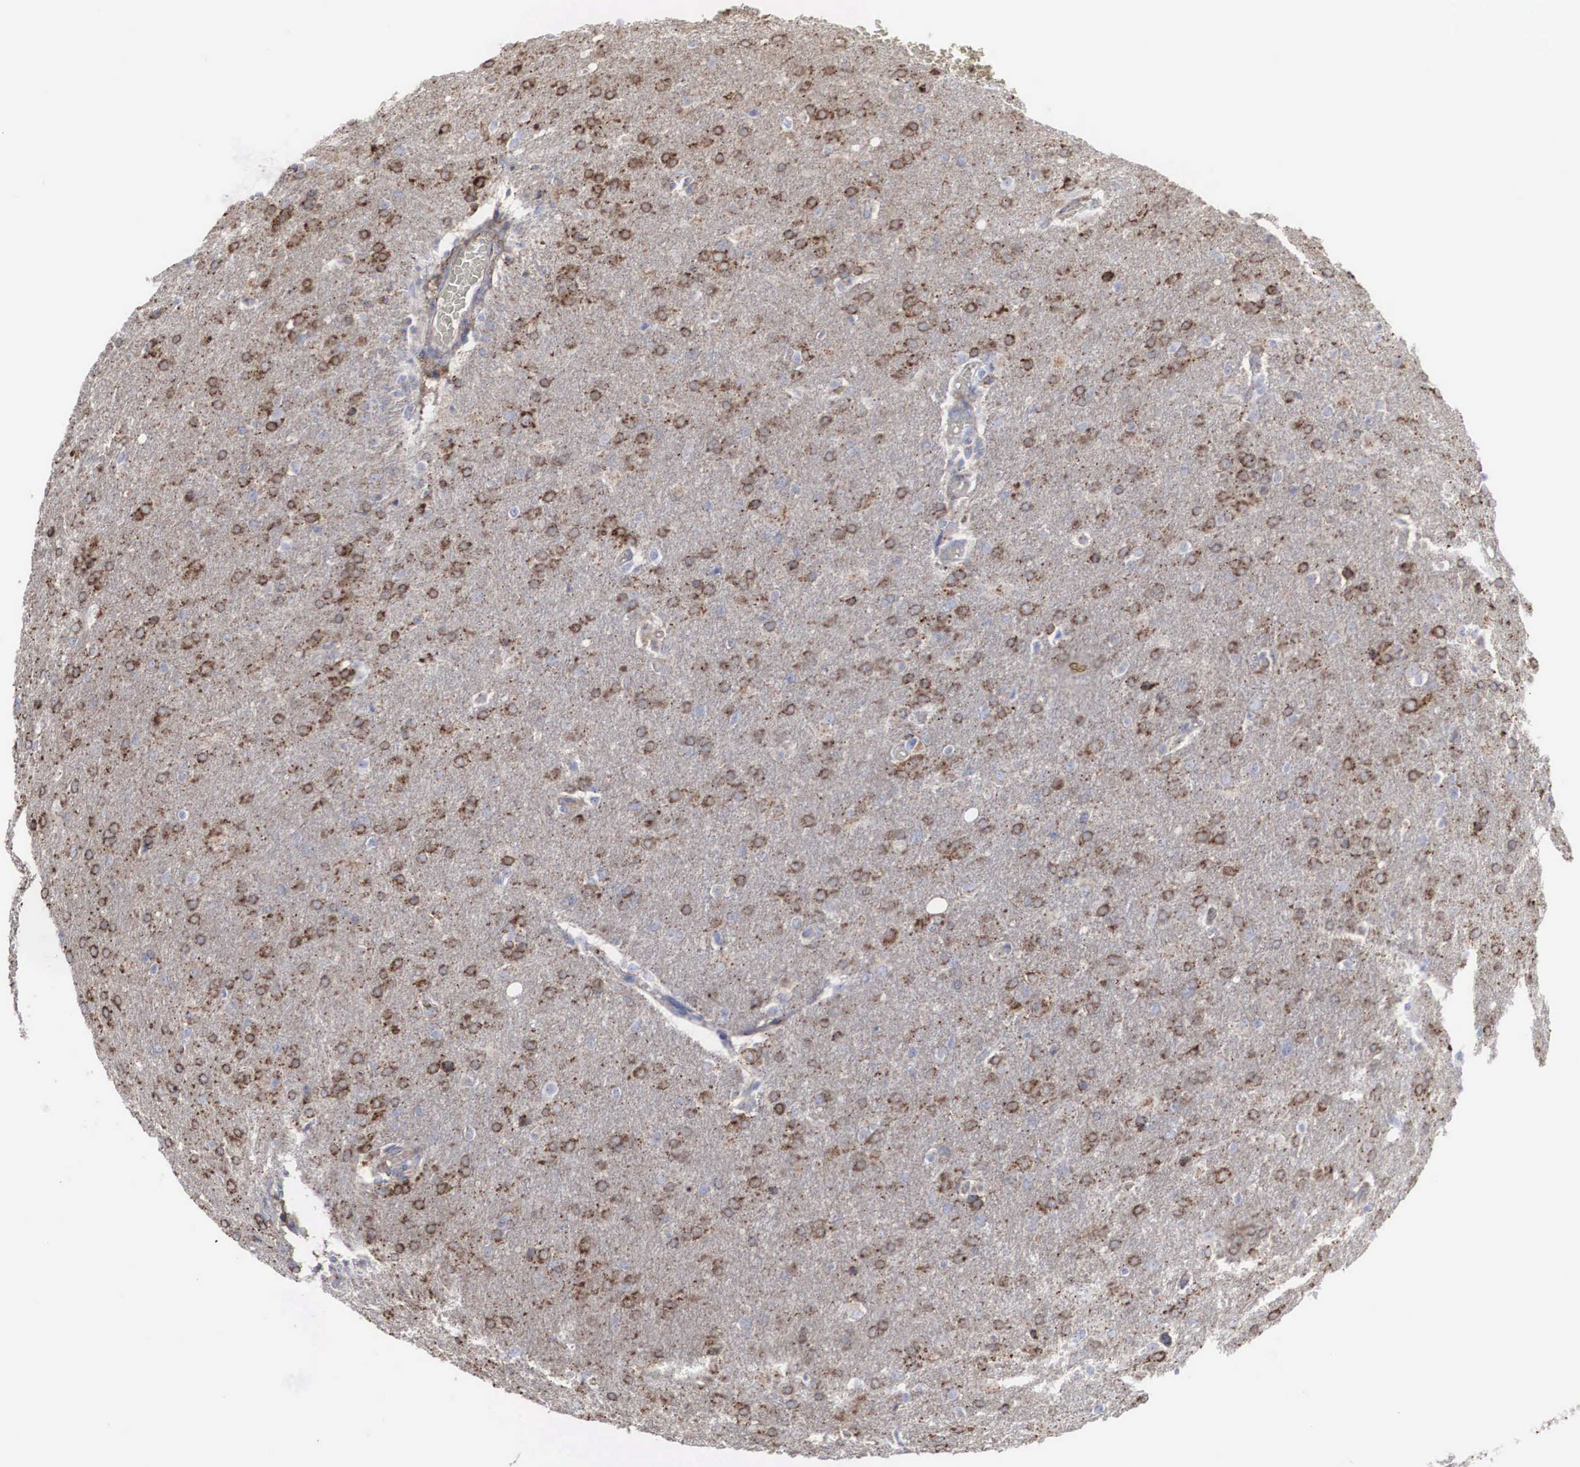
{"staining": {"intensity": "moderate", "quantity": "25%-75%", "location": "cytoplasmic/membranous"}, "tissue": "glioma", "cell_type": "Tumor cells", "image_type": "cancer", "snomed": [{"axis": "morphology", "description": "Glioma, malignant, High grade"}, {"axis": "topography", "description": "Brain"}], "caption": "A photomicrograph of high-grade glioma (malignant) stained for a protein shows moderate cytoplasmic/membranous brown staining in tumor cells. The staining was performed using DAB (3,3'-diaminobenzidine), with brown indicating positive protein expression. Nuclei are stained blue with hematoxylin.", "gene": "LGALS3BP", "patient": {"sex": "male", "age": 68}}